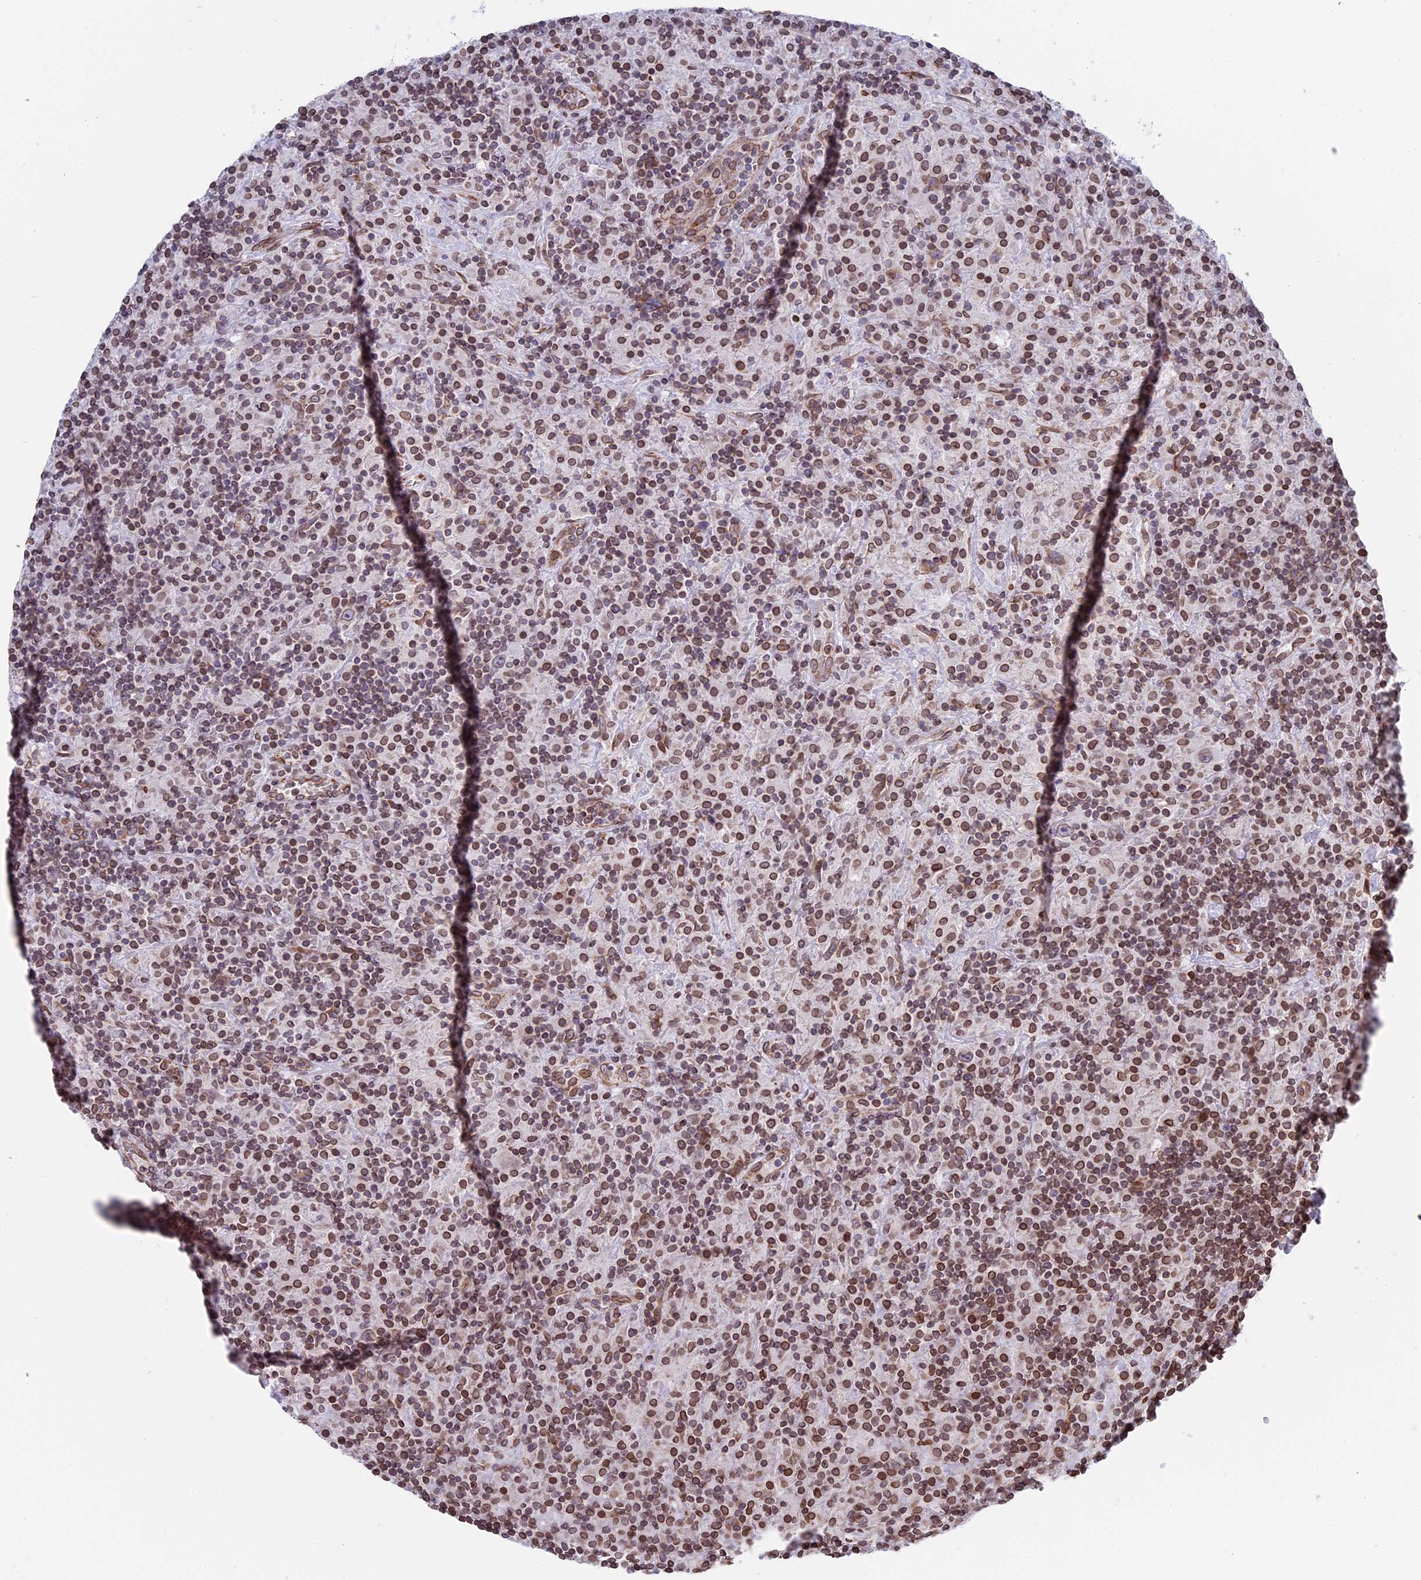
{"staining": {"intensity": "weak", "quantity": ">75%", "location": "cytoplasmic/membranous,nuclear"}, "tissue": "lymphoma", "cell_type": "Tumor cells", "image_type": "cancer", "snomed": [{"axis": "morphology", "description": "Hodgkin's disease, NOS"}, {"axis": "topography", "description": "Lymph node"}], "caption": "Immunohistochemistry (IHC) staining of lymphoma, which displays low levels of weak cytoplasmic/membranous and nuclear expression in approximately >75% of tumor cells indicating weak cytoplasmic/membranous and nuclear protein positivity. The staining was performed using DAB (3,3'-diaminobenzidine) (brown) for protein detection and nuclei were counterstained in hematoxylin (blue).", "gene": "PTCHD4", "patient": {"sex": "male", "age": 70}}